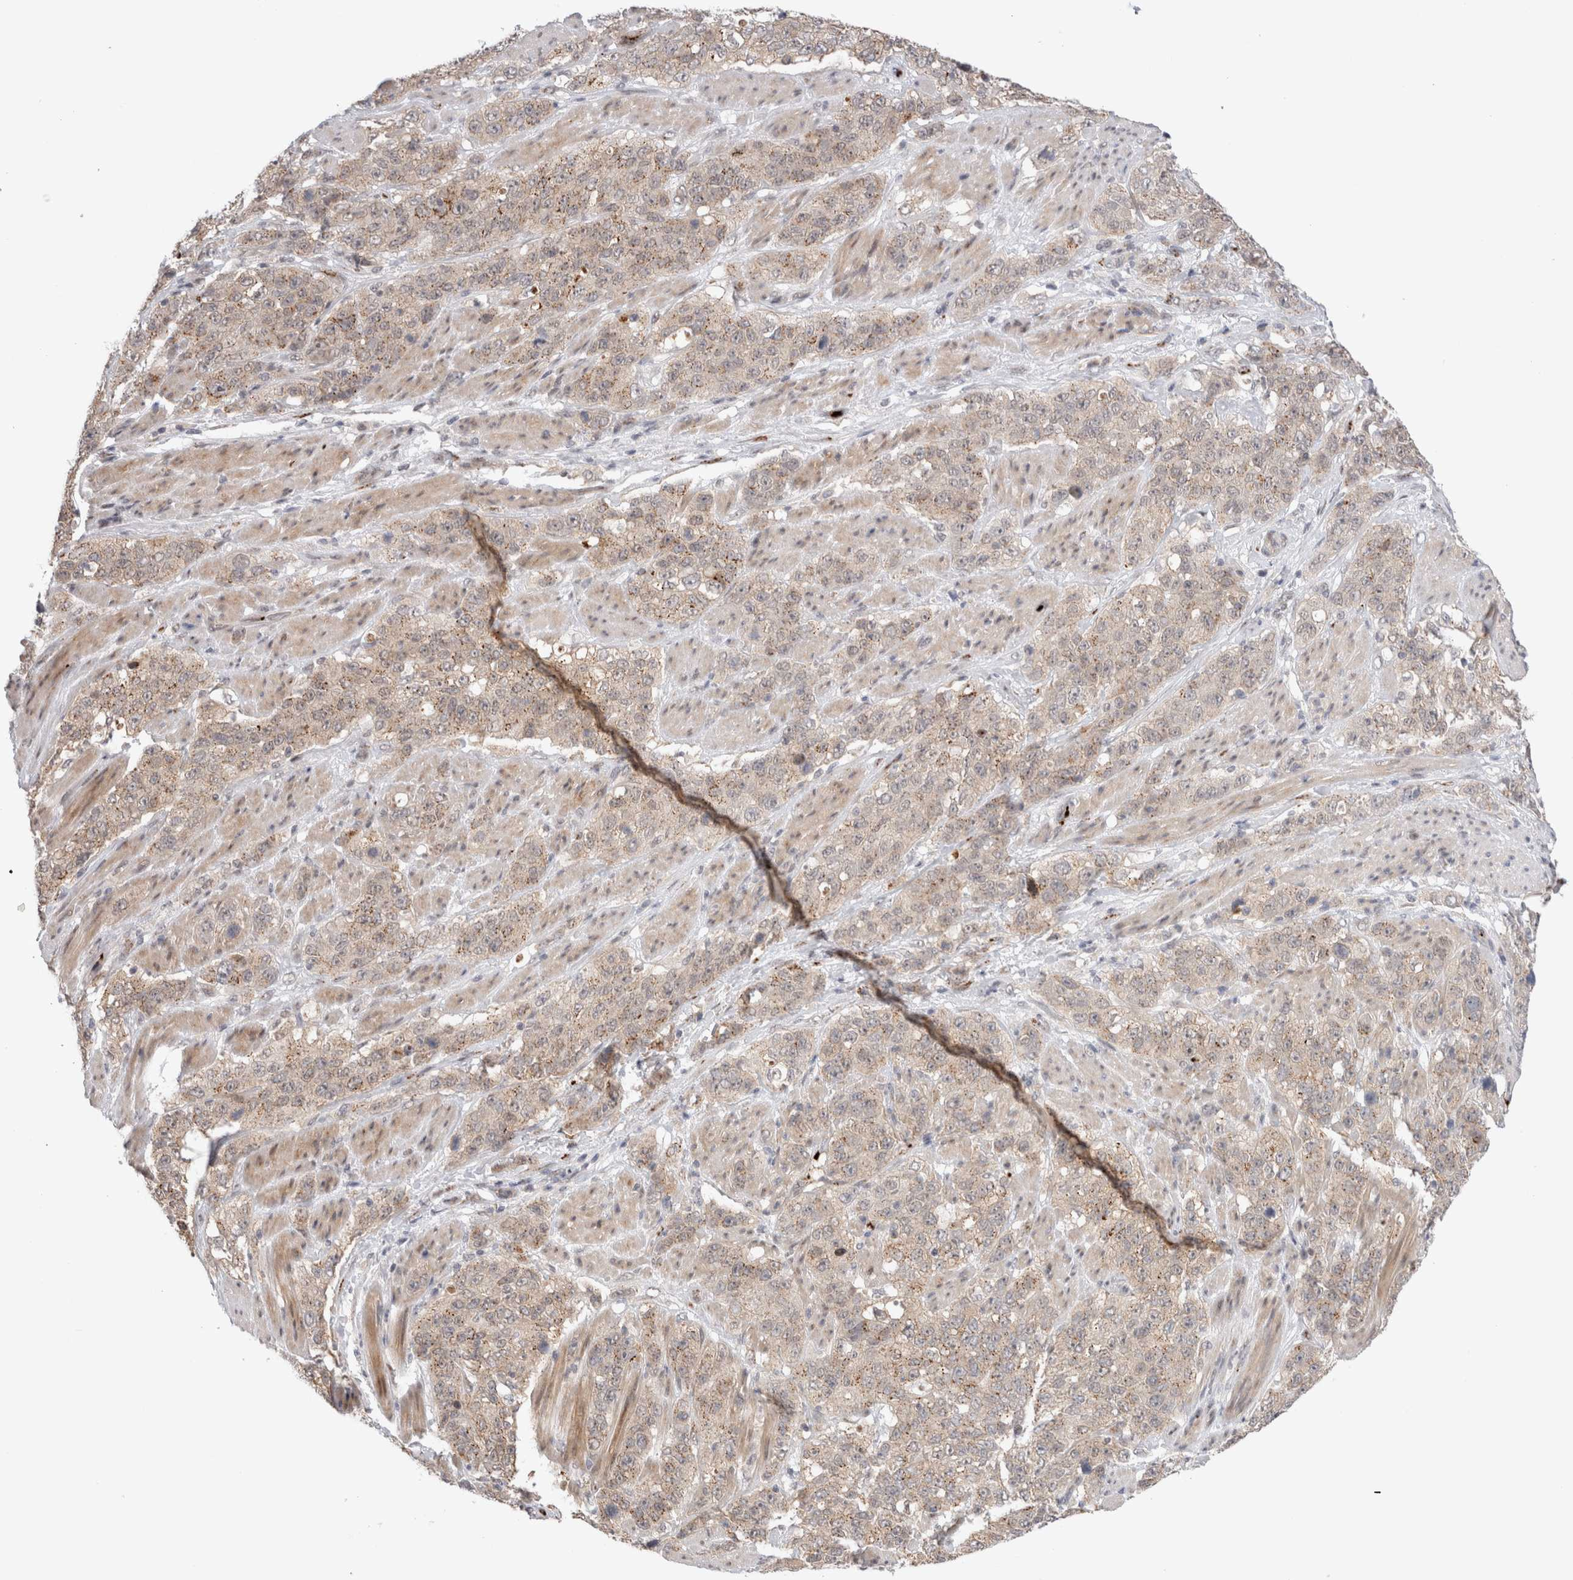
{"staining": {"intensity": "weak", "quantity": ">75%", "location": "cytoplasmic/membranous"}, "tissue": "stomach cancer", "cell_type": "Tumor cells", "image_type": "cancer", "snomed": [{"axis": "morphology", "description": "Adenocarcinoma, NOS"}, {"axis": "topography", "description": "Stomach"}], "caption": "Weak cytoplasmic/membranous protein expression is identified in approximately >75% of tumor cells in adenocarcinoma (stomach).", "gene": "VPS28", "patient": {"sex": "male", "age": 48}}